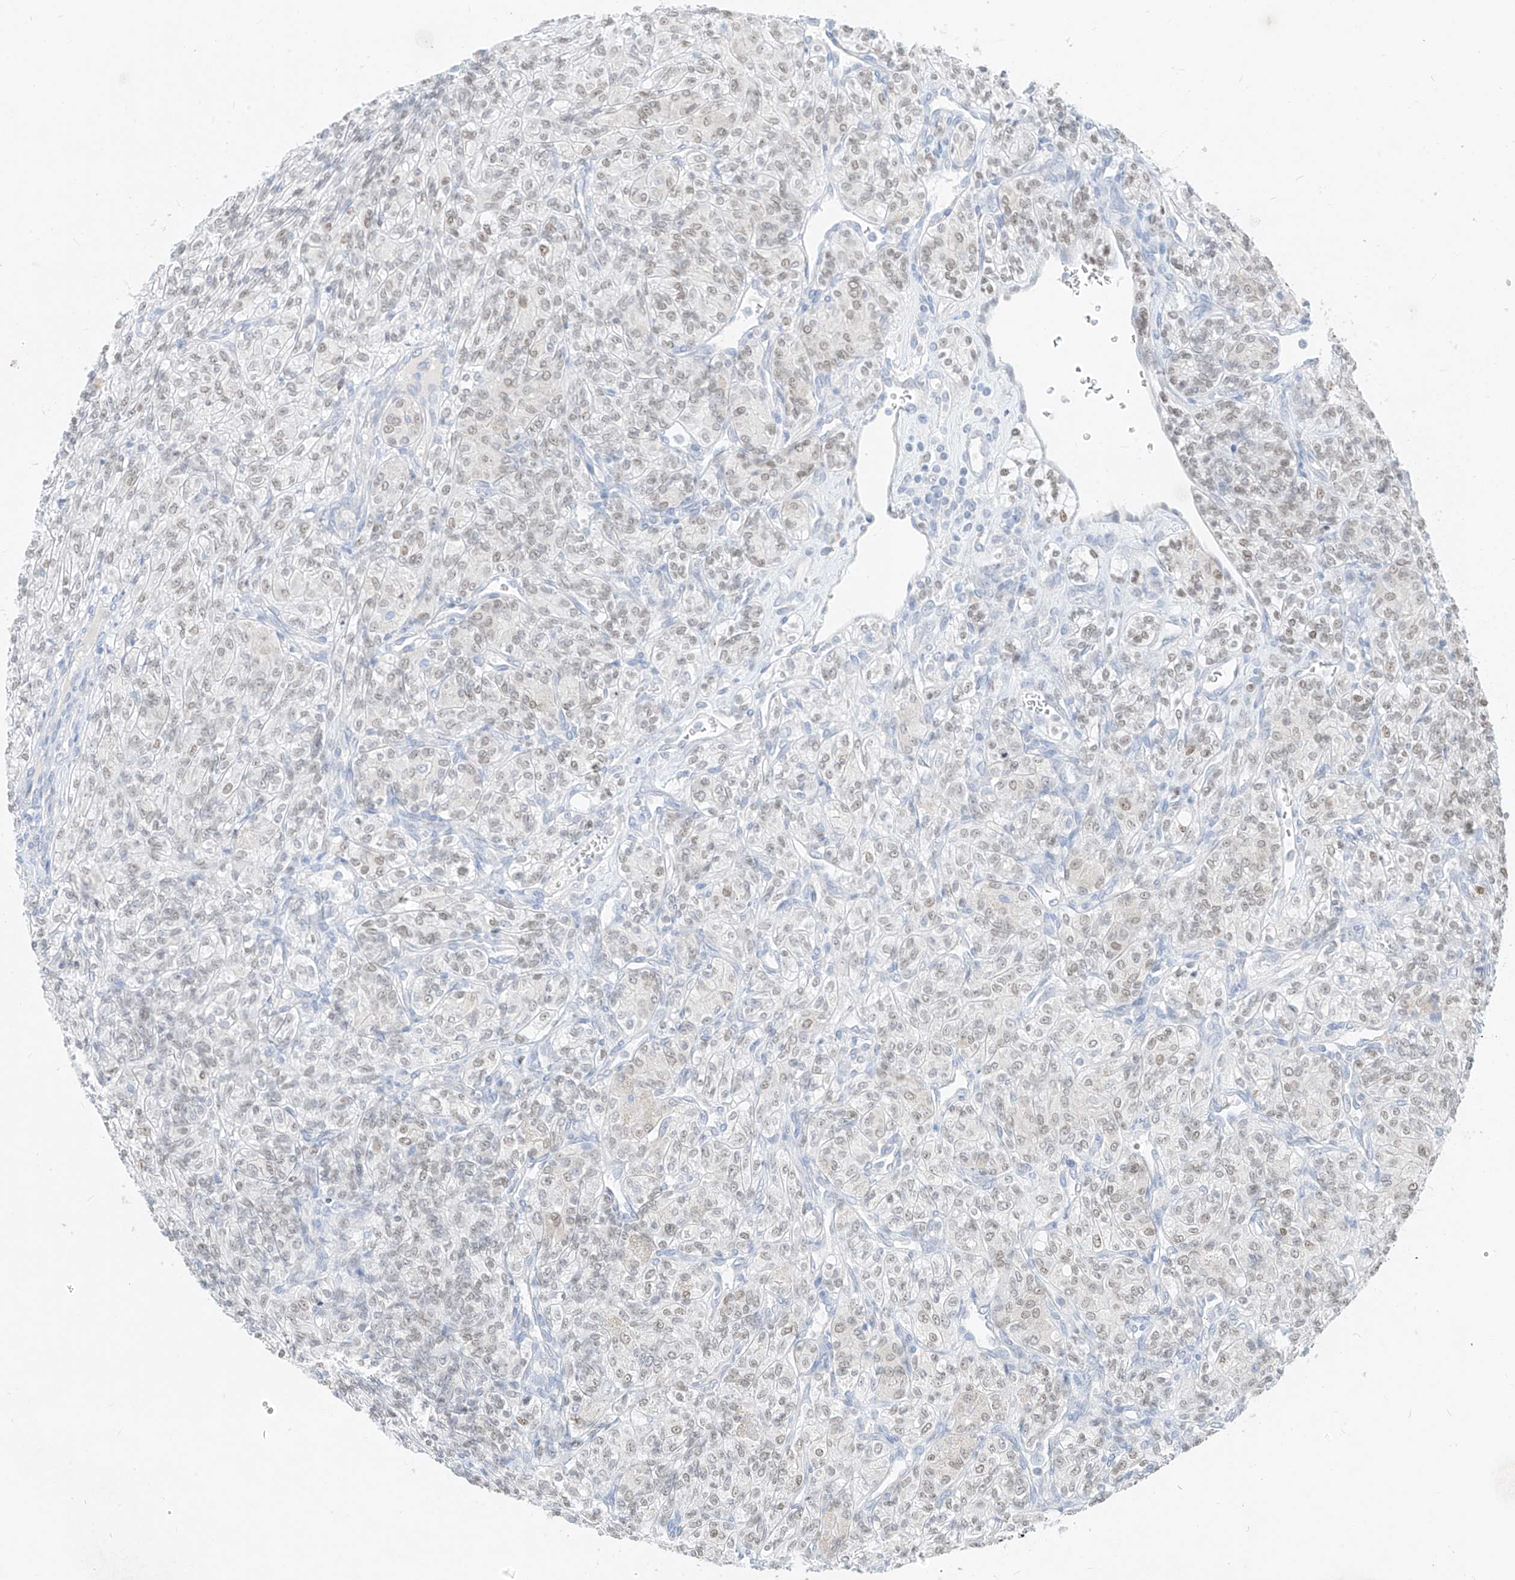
{"staining": {"intensity": "weak", "quantity": "25%-75%", "location": "nuclear"}, "tissue": "renal cancer", "cell_type": "Tumor cells", "image_type": "cancer", "snomed": [{"axis": "morphology", "description": "Adenocarcinoma, NOS"}, {"axis": "topography", "description": "Kidney"}], "caption": "Tumor cells demonstrate weak nuclear expression in approximately 25%-75% of cells in renal cancer. (DAB (3,3'-diaminobenzidine) IHC, brown staining for protein, blue staining for nuclei).", "gene": "BARX2", "patient": {"sex": "male", "age": 77}}